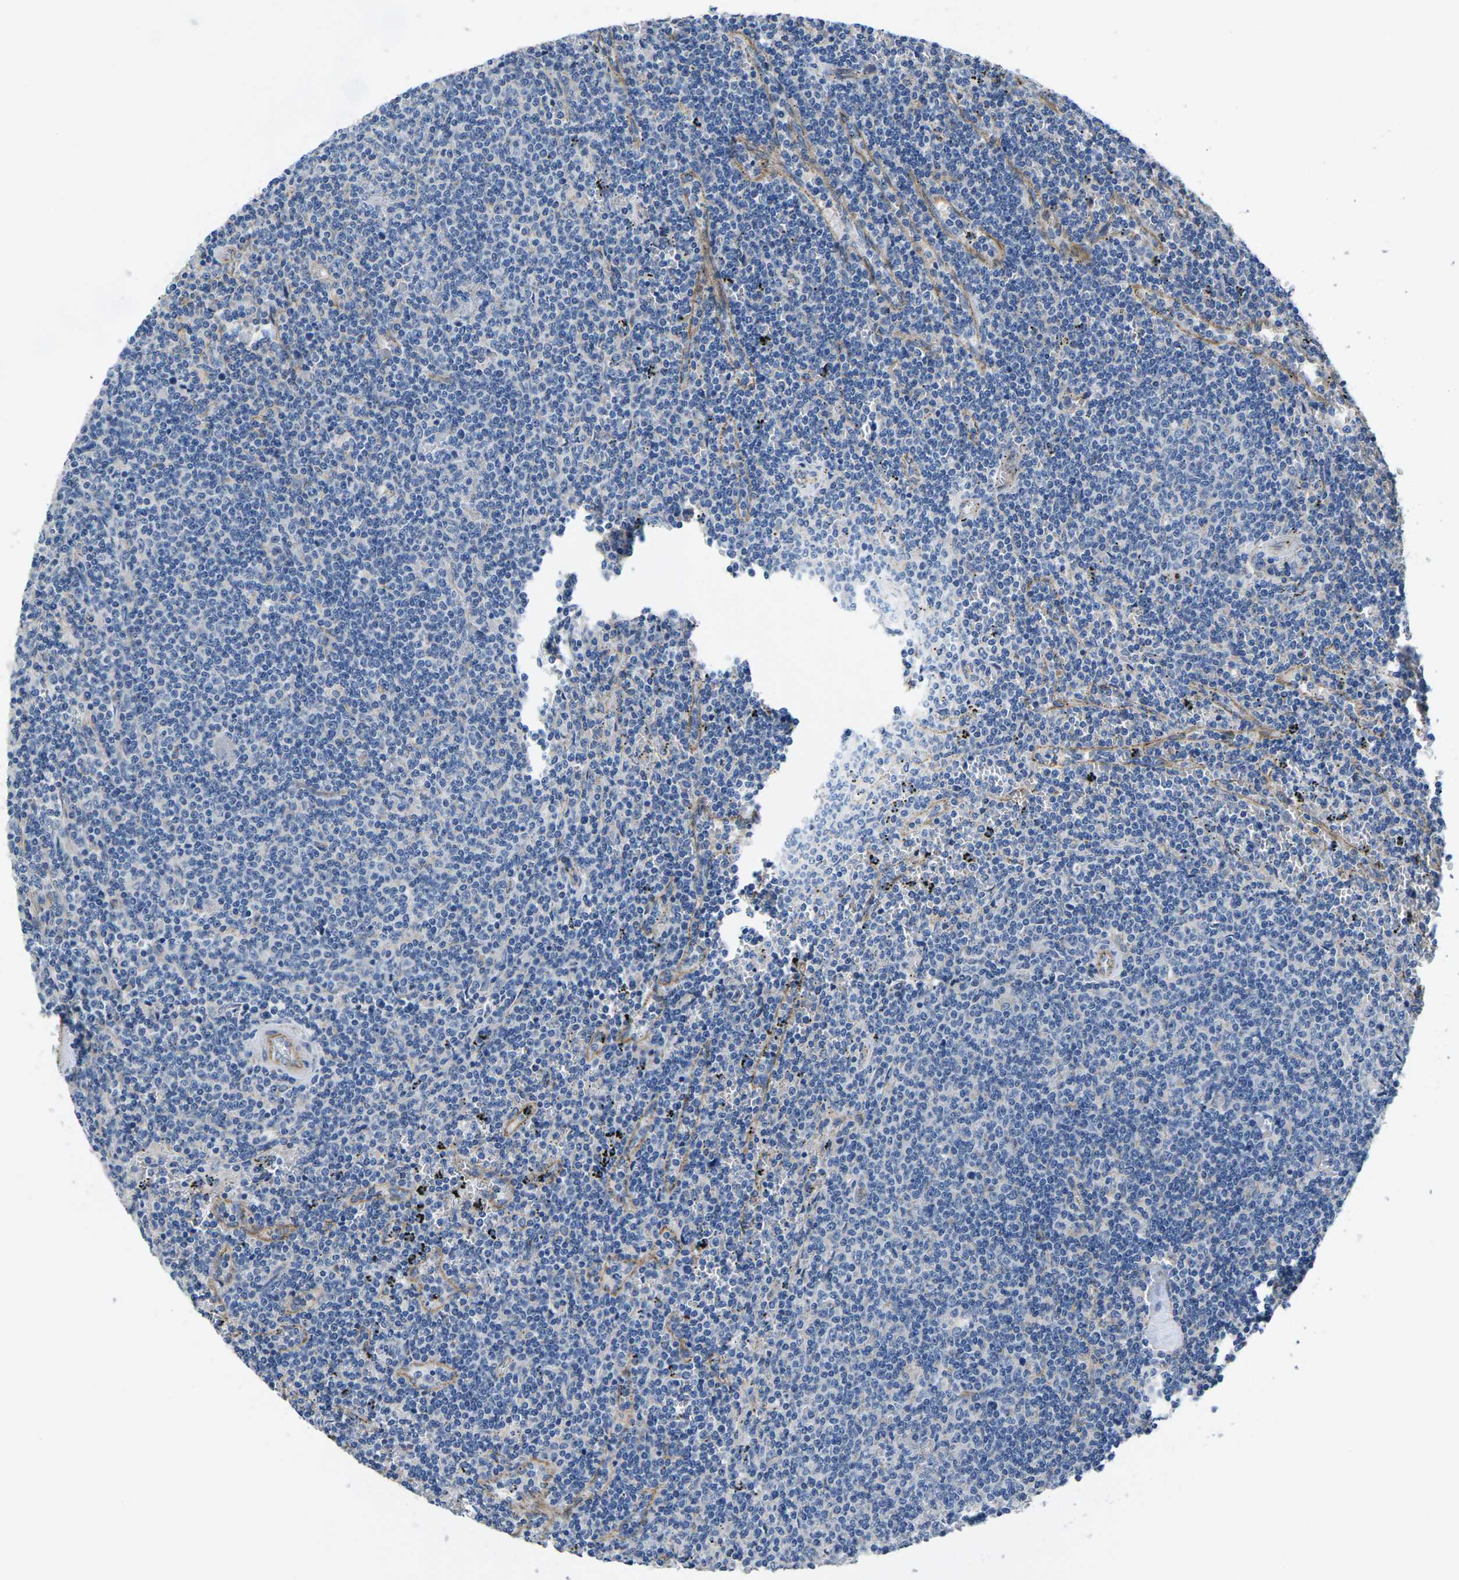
{"staining": {"intensity": "negative", "quantity": "none", "location": "none"}, "tissue": "lymphoma", "cell_type": "Tumor cells", "image_type": "cancer", "snomed": [{"axis": "morphology", "description": "Malignant lymphoma, non-Hodgkin's type, Low grade"}, {"axis": "topography", "description": "Spleen"}], "caption": "Protein analysis of low-grade malignant lymphoma, non-Hodgkin's type demonstrates no significant expression in tumor cells.", "gene": "CTNND1", "patient": {"sex": "female", "age": 50}}